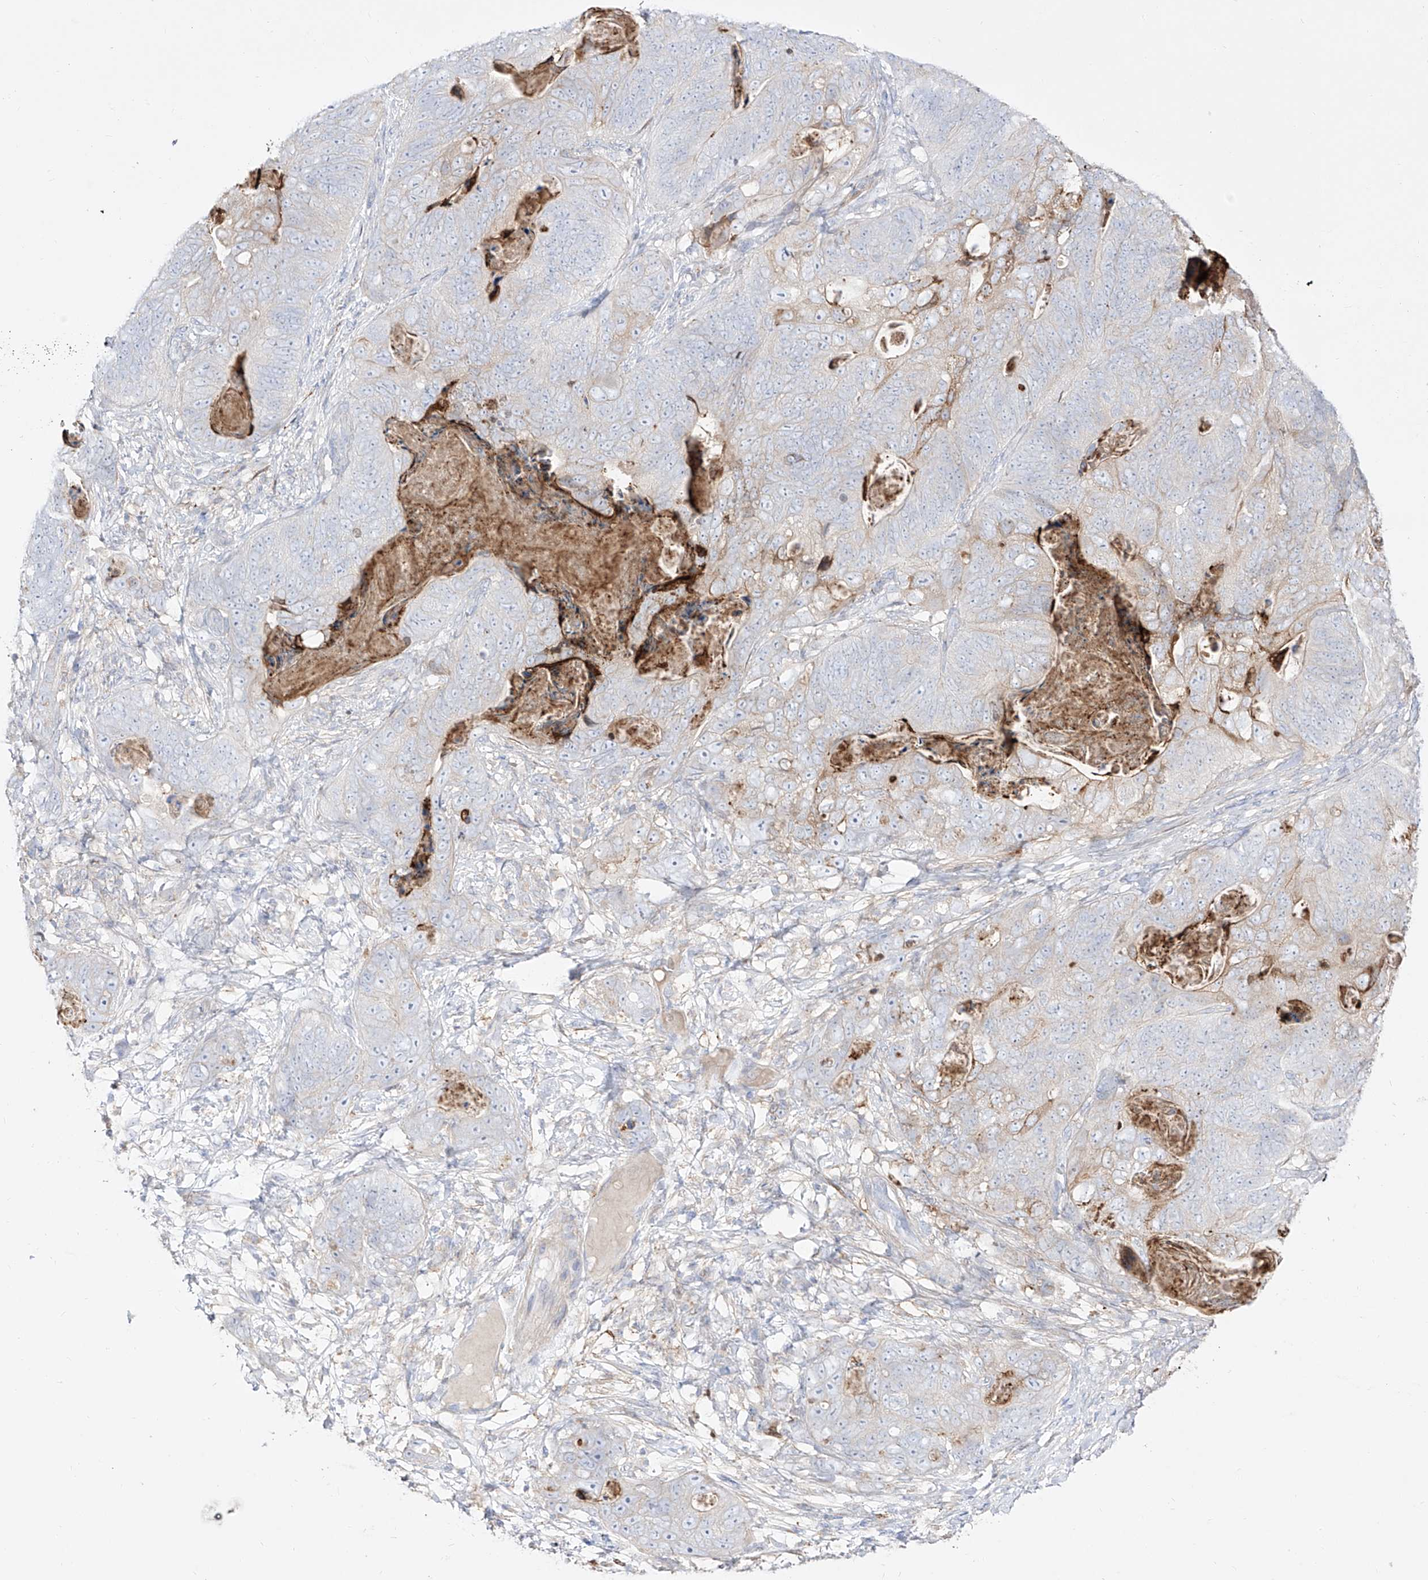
{"staining": {"intensity": "negative", "quantity": "none", "location": "none"}, "tissue": "stomach cancer", "cell_type": "Tumor cells", "image_type": "cancer", "snomed": [{"axis": "morphology", "description": "Normal tissue, NOS"}, {"axis": "morphology", "description": "Adenocarcinoma, NOS"}, {"axis": "topography", "description": "Stomach"}], "caption": "This is an immunohistochemistry photomicrograph of stomach adenocarcinoma. There is no expression in tumor cells.", "gene": "ZGRF1", "patient": {"sex": "female", "age": 89}}